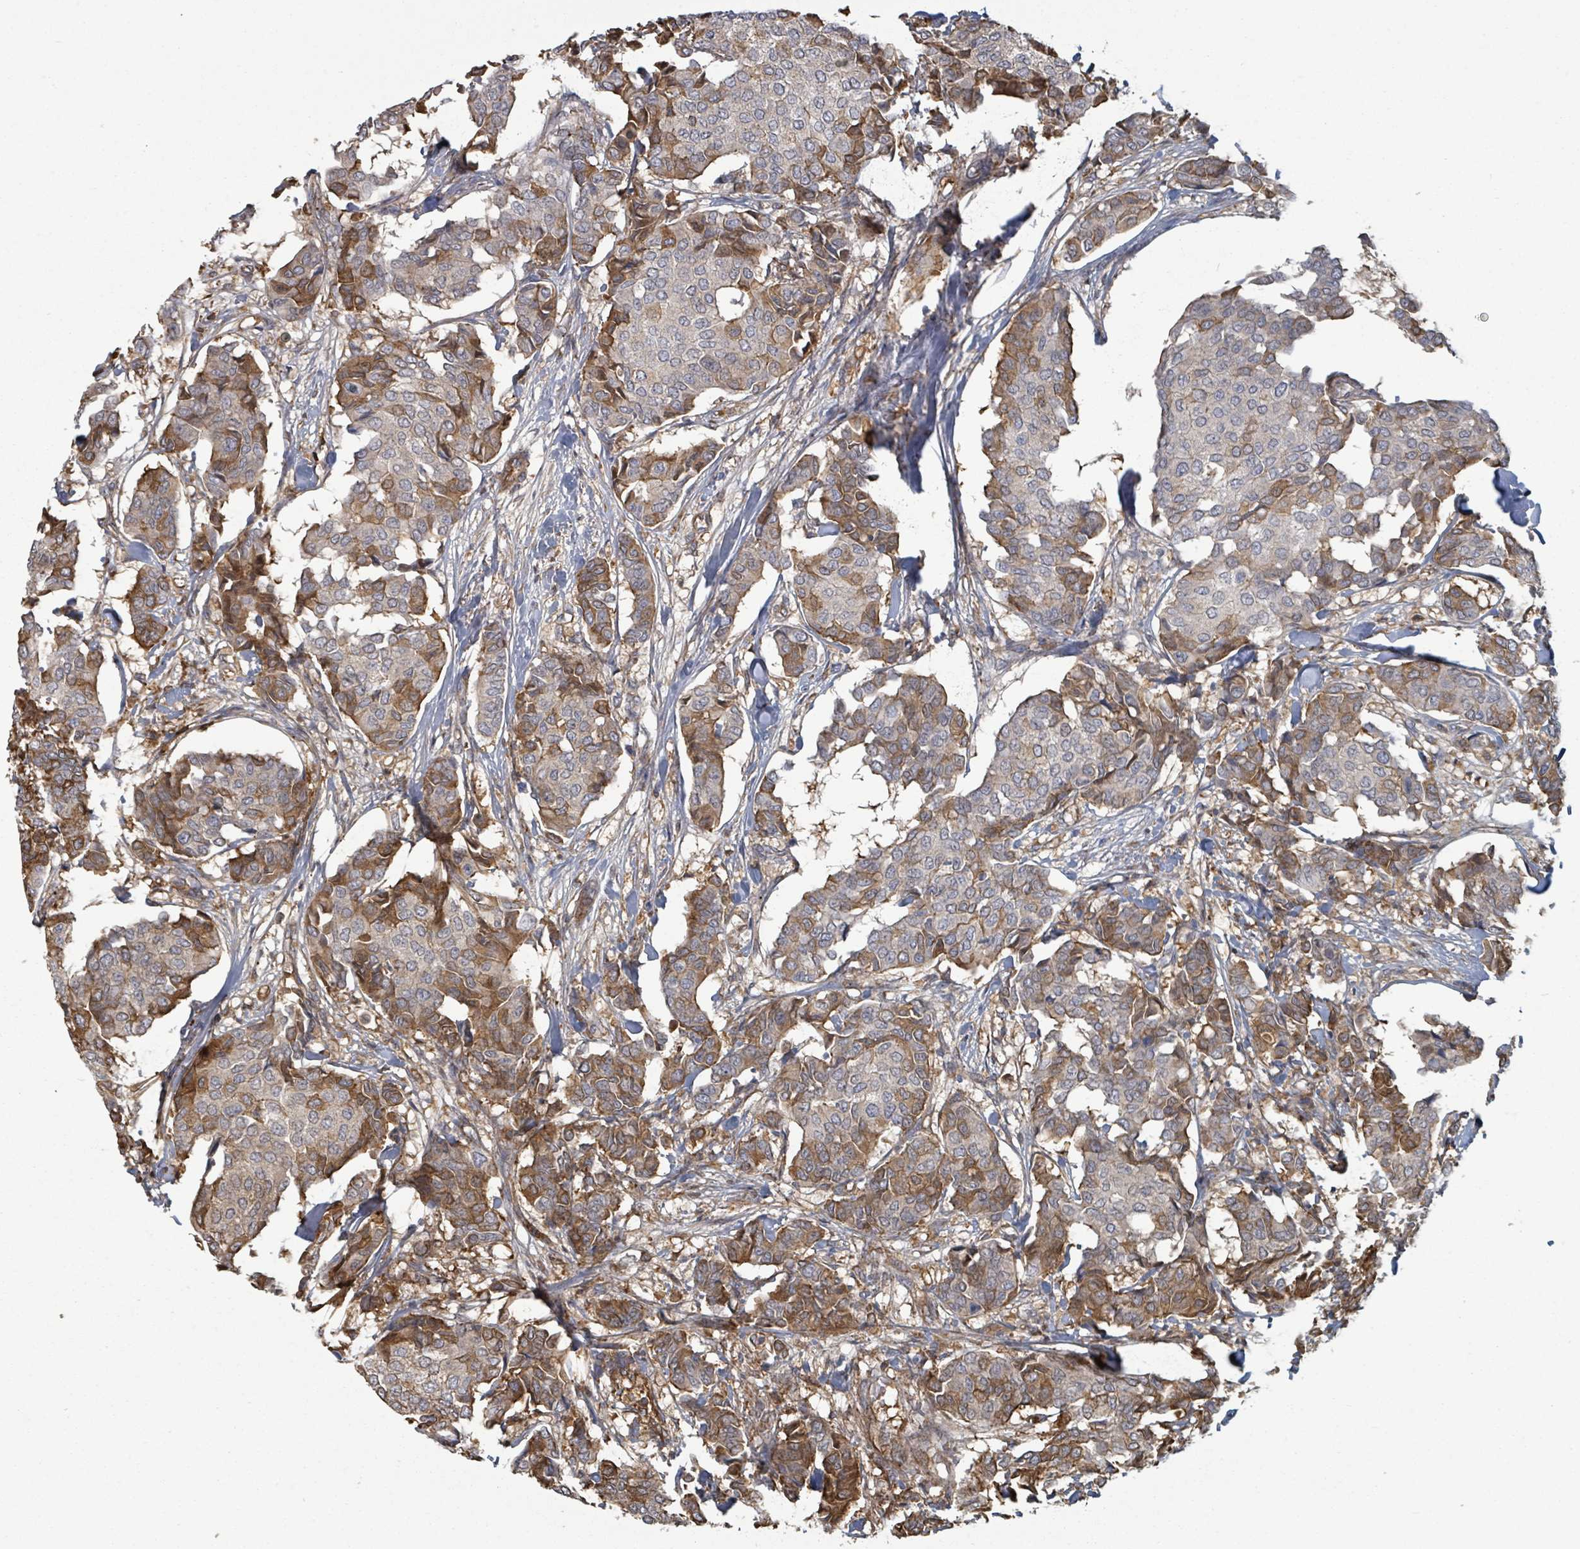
{"staining": {"intensity": "moderate", "quantity": "25%-75%", "location": "cytoplasmic/membranous"}, "tissue": "breast cancer", "cell_type": "Tumor cells", "image_type": "cancer", "snomed": [{"axis": "morphology", "description": "Duct carcinoma"}, {"axis": "topography", "description": "Breast"}], "caption": "A high-resolution micrograph shows IHC staining of invasive ductal carcinoma (breast), which displays moderate cytoplasmic/membranous positivity in about 25%-75% of tumor cells.", "gene": "GABBR1", "patient": {"sex": "female", "age": 75}}